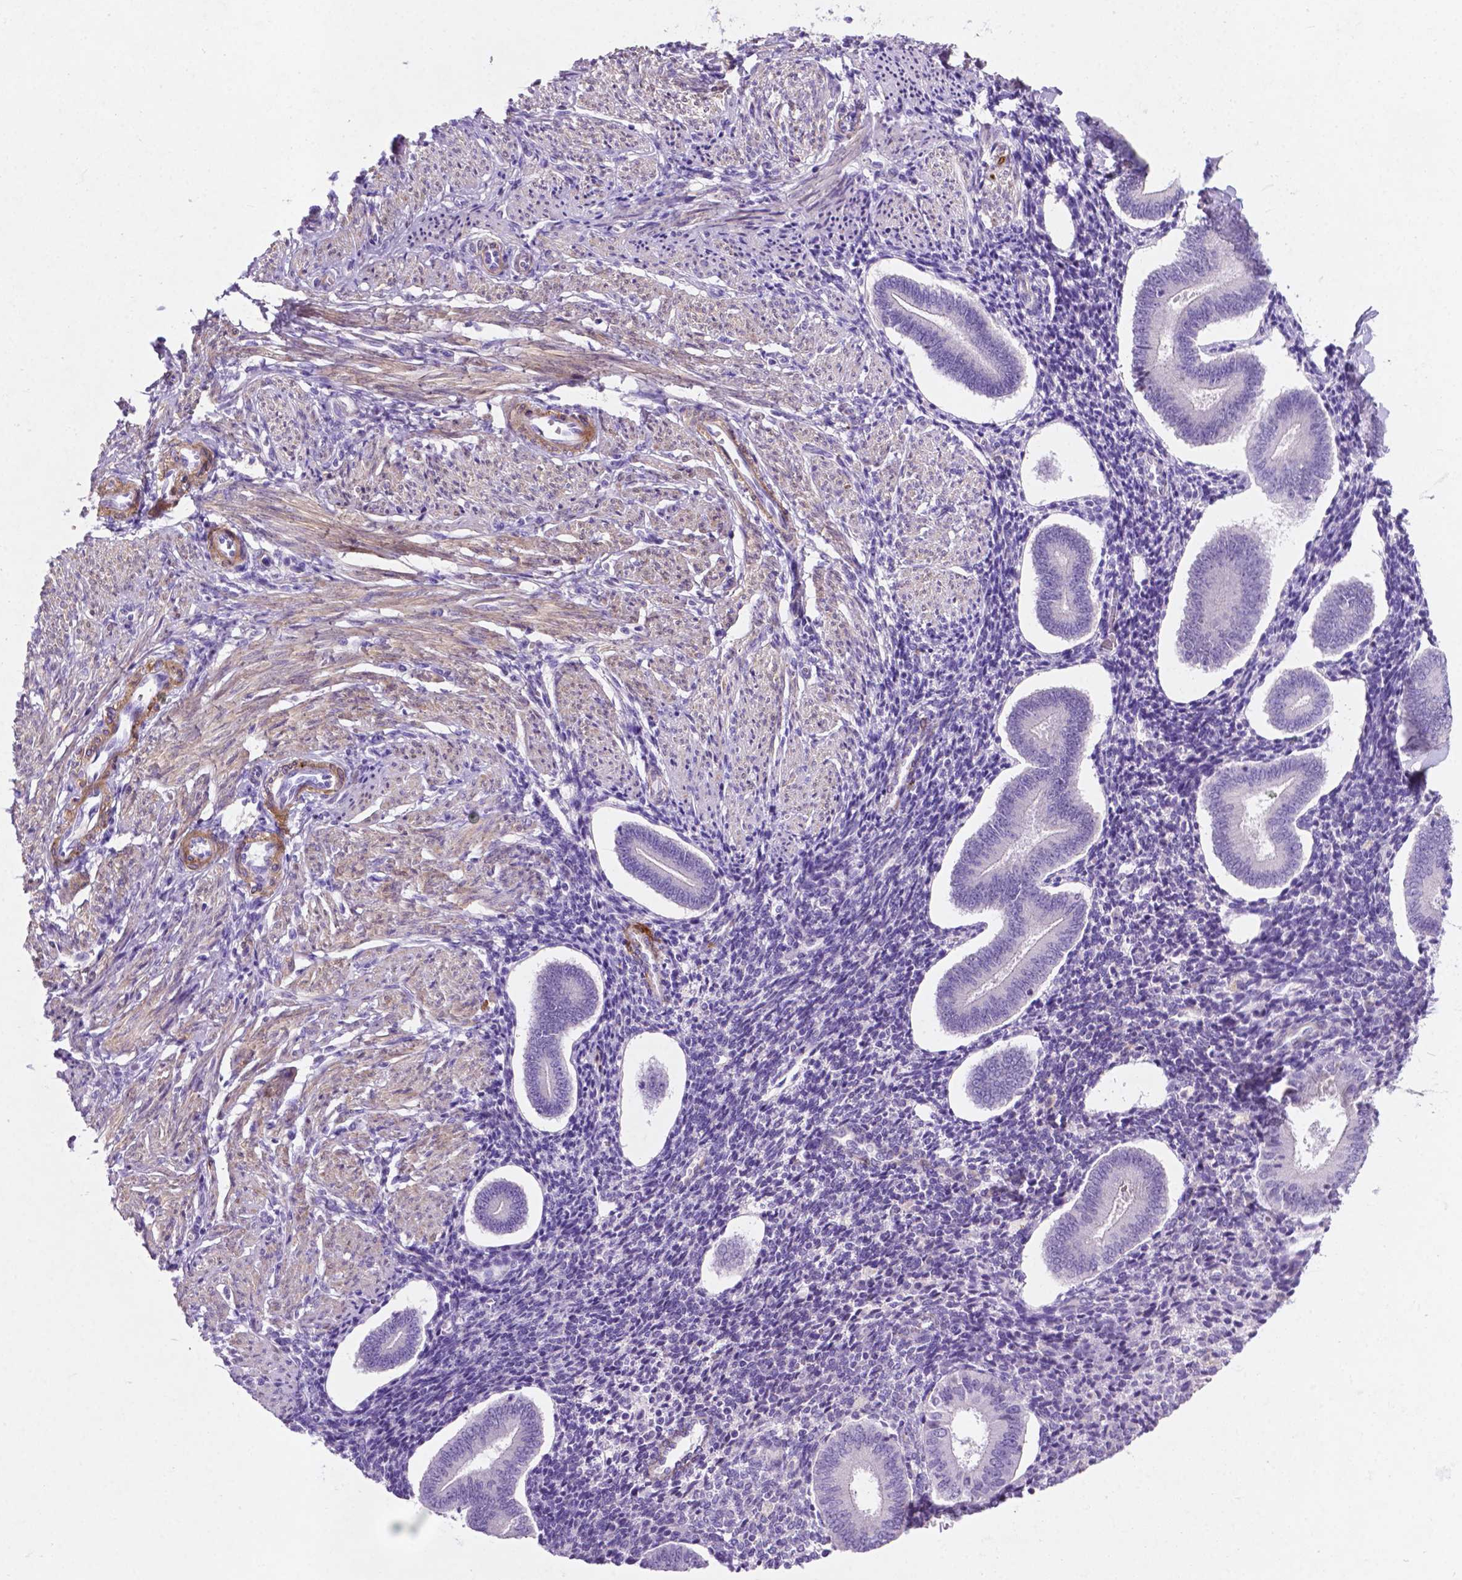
{"staining": {"intensity": "negative", "quantity": "none", "location": "none"}, "tissue": "endometrium", "cell_type": "Cells in endometrial stroma", "image_type": "normal", "snomed": [{"axis": "morphology", "description": "Normal tissue, NOS"}, {"axis": "topography", "description": "Endometrium"}], "caption": "Immunohistochemistry image of normal endometrium: endometrium stained with DAB displays no significant protein staining in cells in endometrial stroma. (IHC, brightfield microscopy, high magnification).", "gene": "ASPG", "patient": {"sex": "female", "age": 40}}